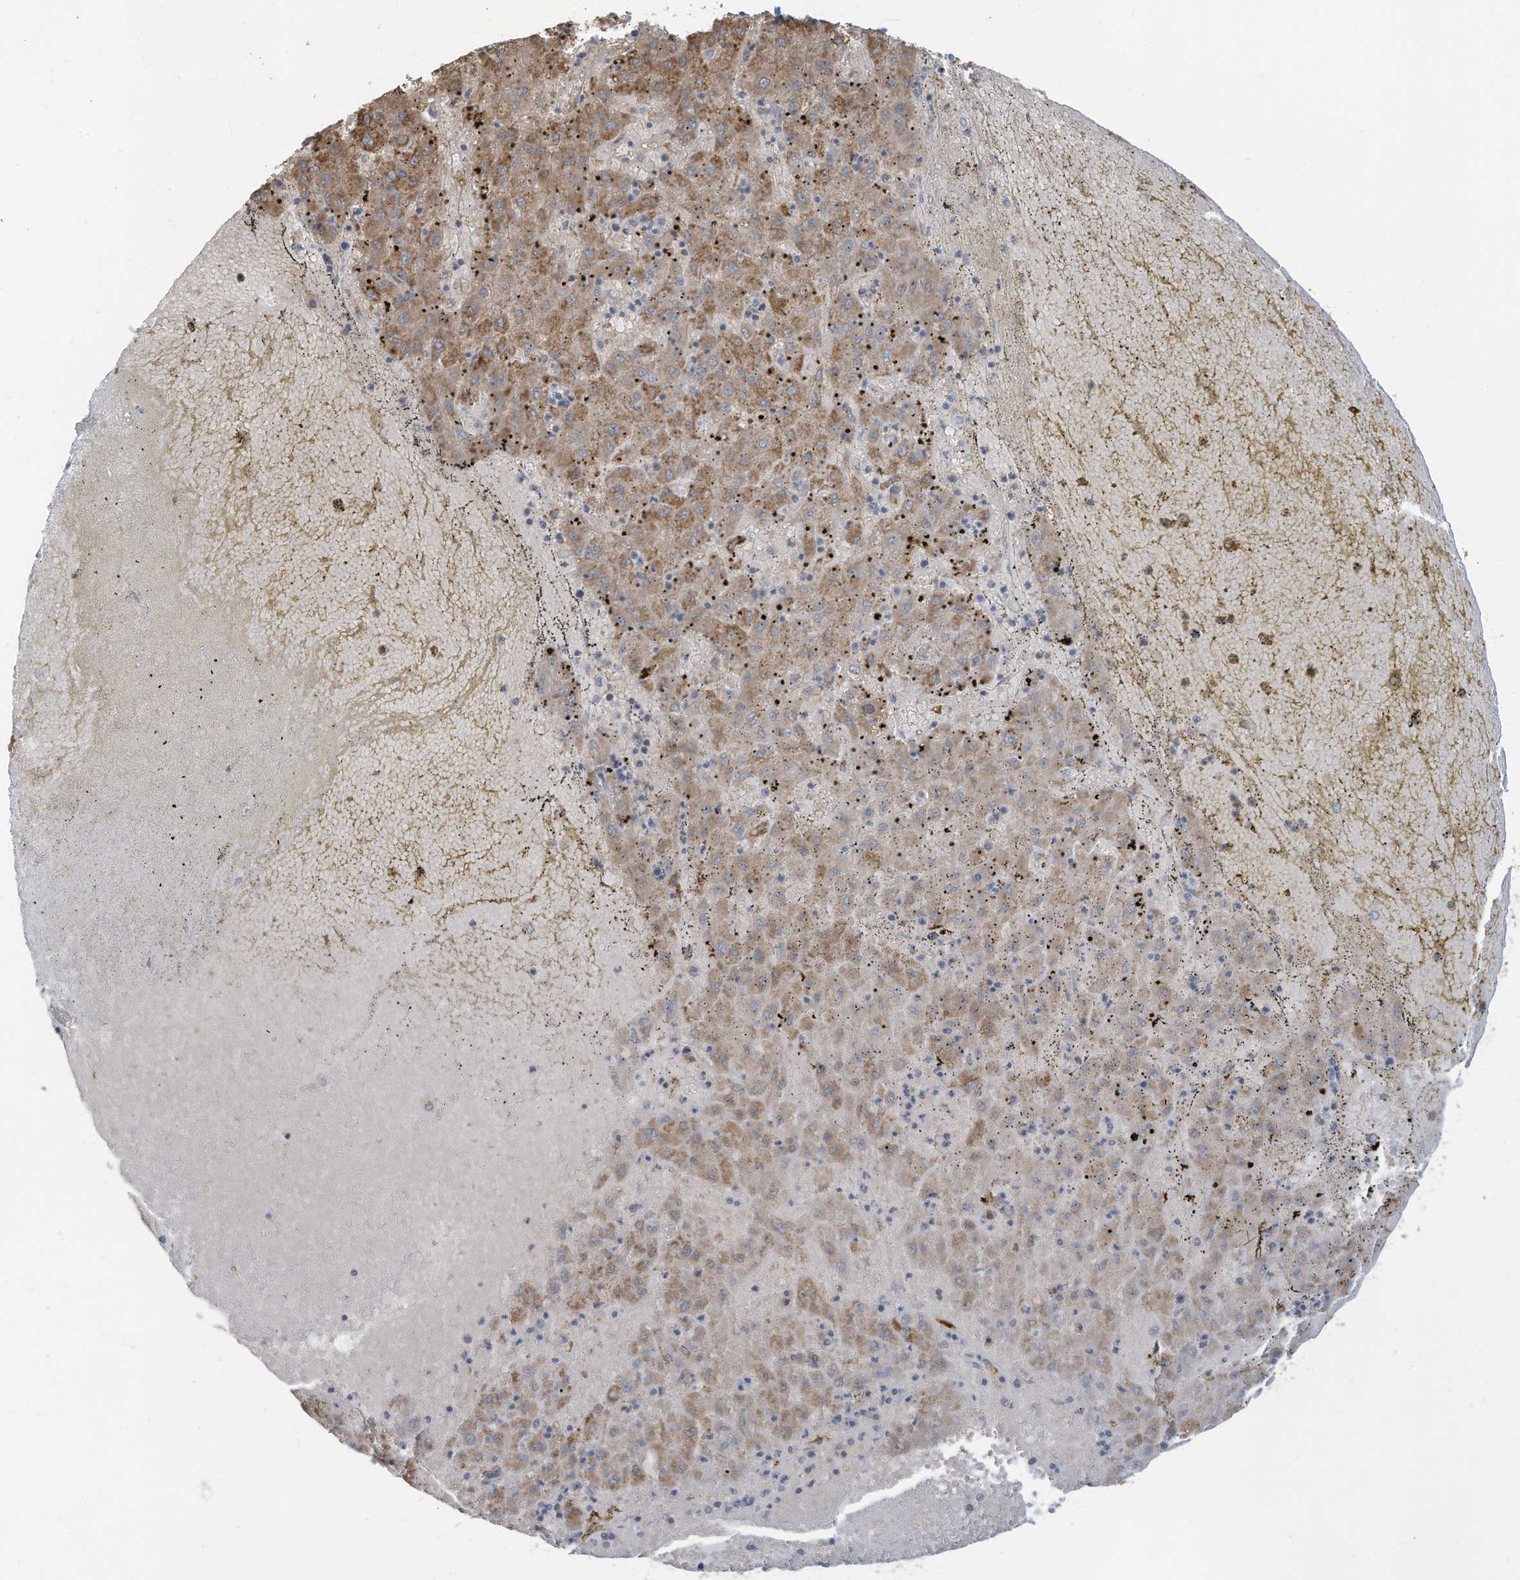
{"staining": {"intensity": "moderate", "quantity": ">75%", "location": "cytoplasmic/membranous"}, "tissue": "liver cancer", "cell_type": "Tumor cells", "image_type": "cancer", "snomed": [{"axis": "morphology", "description": "Carcinoma, Hepatocellular, NOS"}, {"axis": "topography", "description": "Liver"}], "caption": "Human liver cancer (hepatocellular carcinoma) stained with a brown dye displays moderate cytoplasmic/membranous positive positivity in approximately >75% of tumor cells.", "gene": "GTPBP2", "patient": {"sex": "male", "age": 72}}